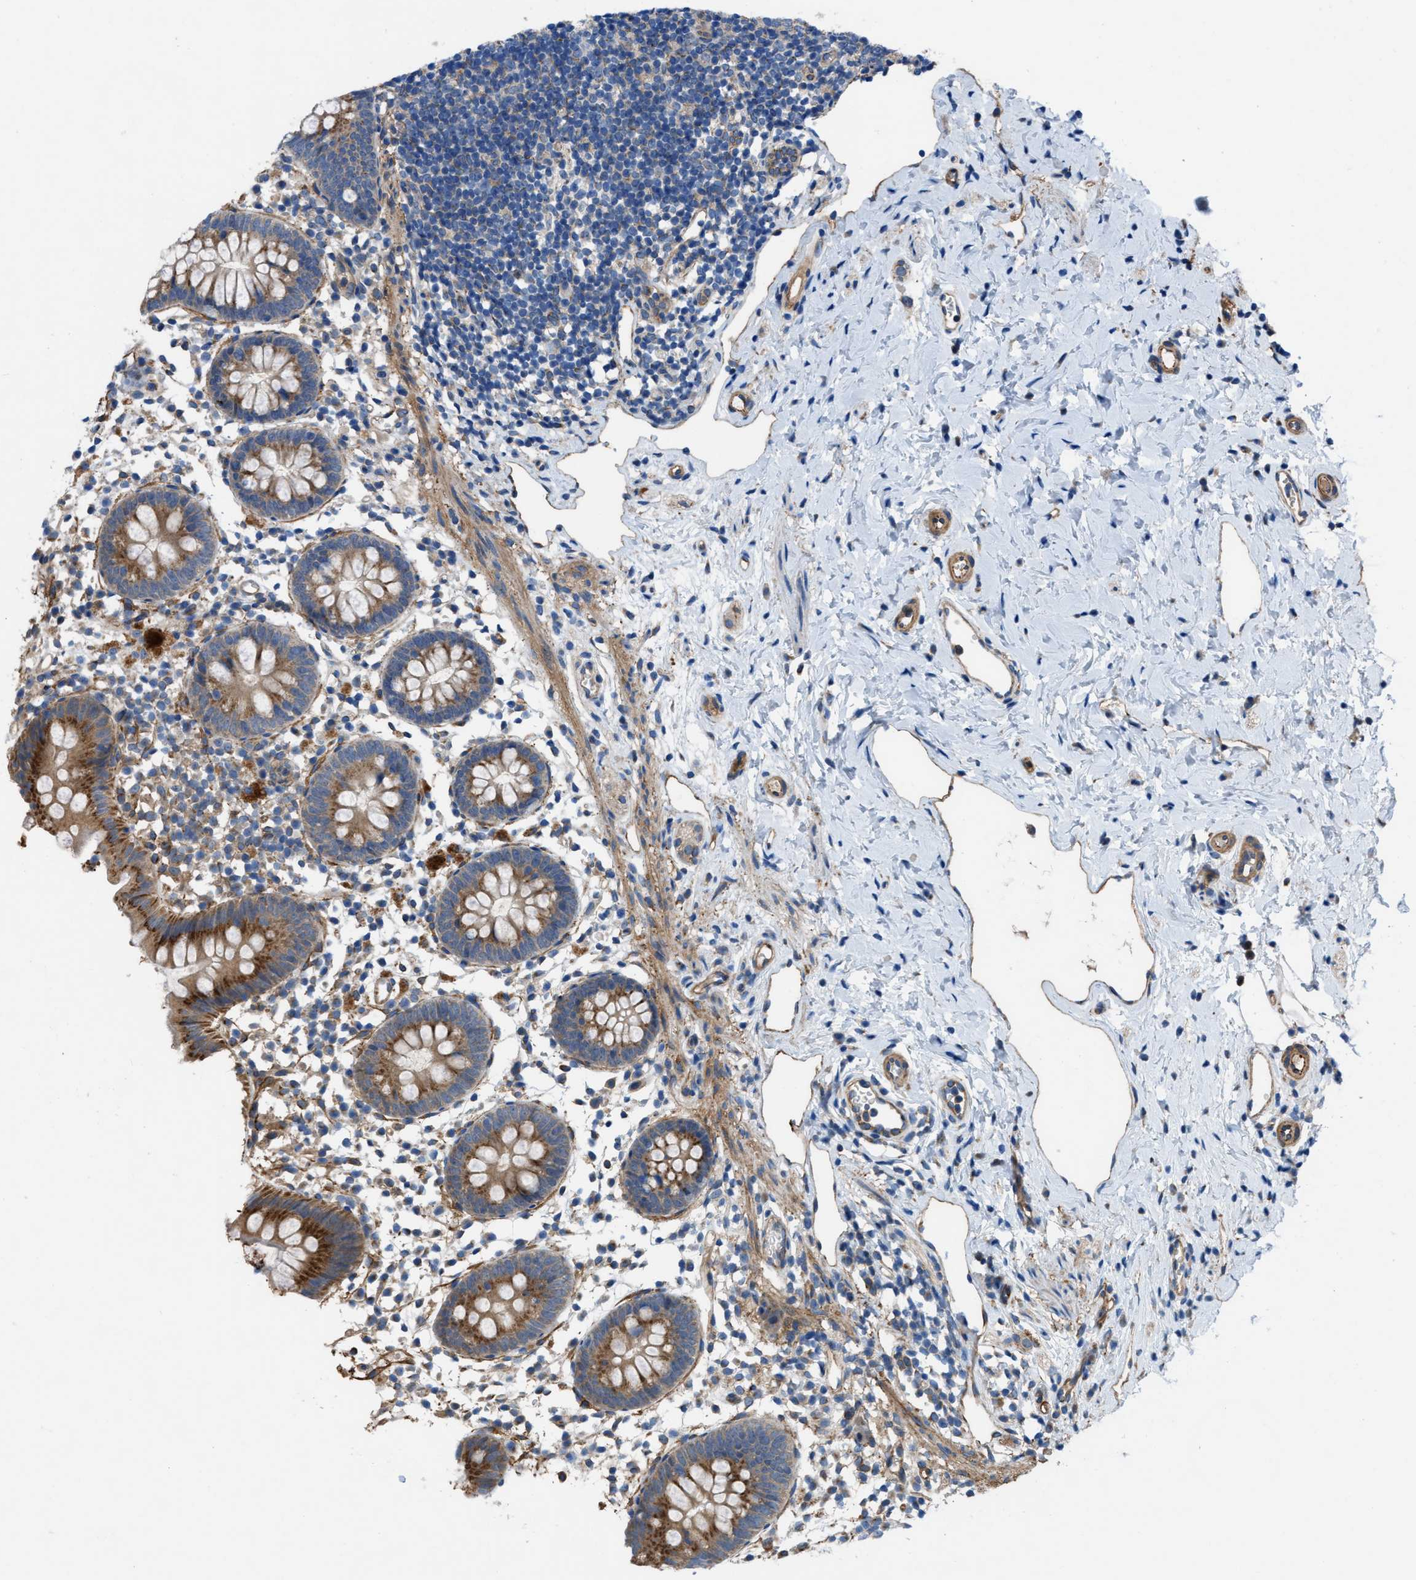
{"staining": {"intensity": "moderate", "quantity": ">75%", "location": "cytoplasmic/membranous"}, "tissue": "appendix", "cell_type": "Glandular cells", "image_type": "normal", "snomed": [{"axis": "morphology", "description": "Normal tissue, NOS"}, {"axis": "topography", "description": "Appendix"}], "caption": "Immunohistochemistry histopathology image of unremarkable appendix: human appendix stained using immunohistochemistry (IHC) shows medium levels of moderate protein expression localized specifically in the cytoplasmic/membranous of glandular cells, appearing as a cytoplasmic/membranous brown color.", "gene": "SLC6A9", "patient": {"sex": "female", "age": 20}}